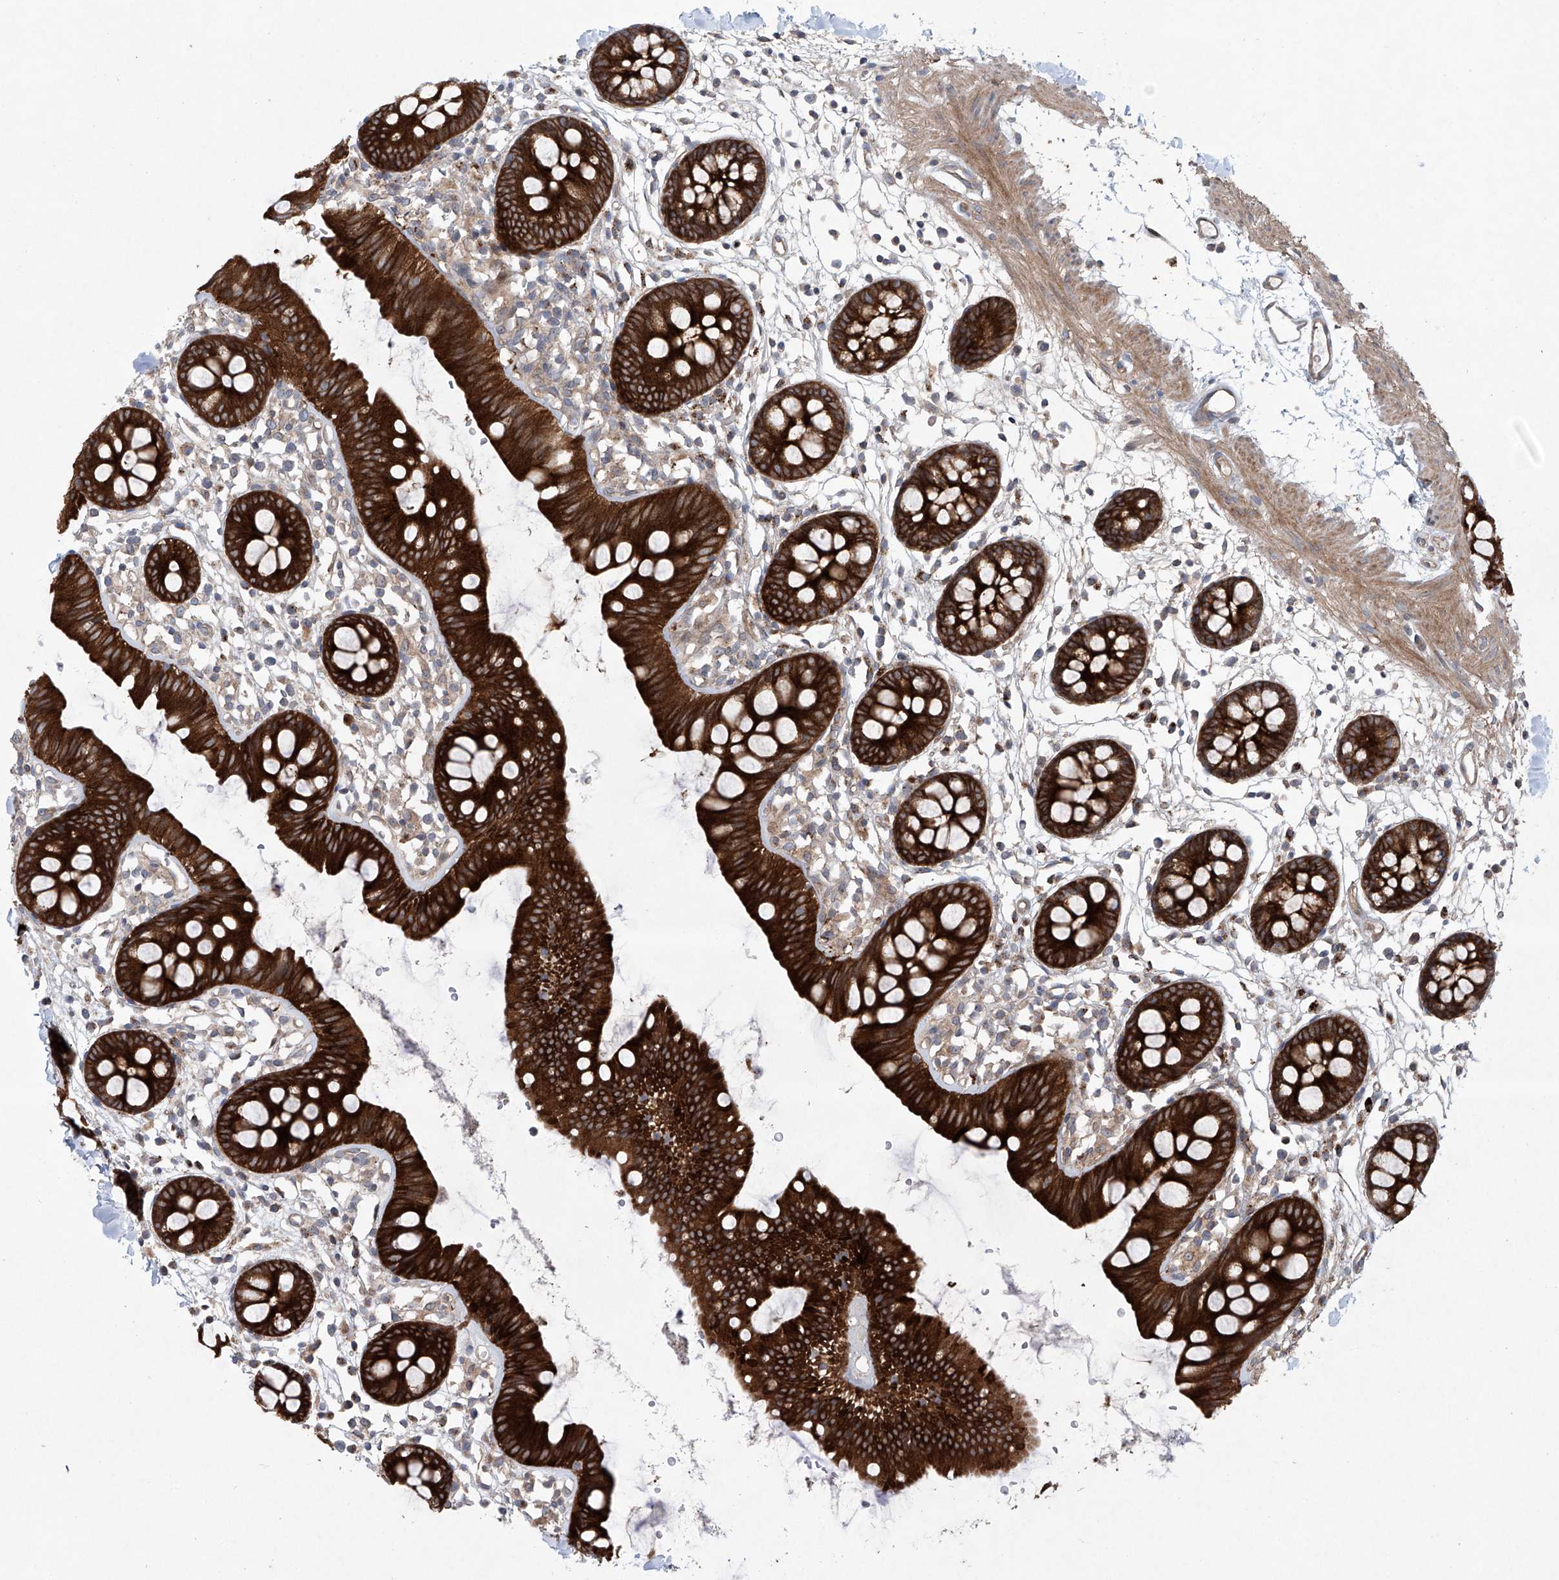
{"staining": {"intensity": "weak", "quantity": ">75%", "location": "cytoplasmic/membranous"}, "tissue": "colon", "cell_type": "Endothelial cells", "image_type": "normal", "snomed": [{"axis": "morphology", "description": "Normal tissue, NOS"}, {"axis": "topography", "description": "Colon"}], "caption": "A micrograph of human colon stained for a protein shows weak cytoplasmic/membranous brown staining in endothelial cells. (Brightfield microscopy of DAB IHC at high magnification).", "gene": "KLC4", "patient": {"sex": "male", "age": 56}}